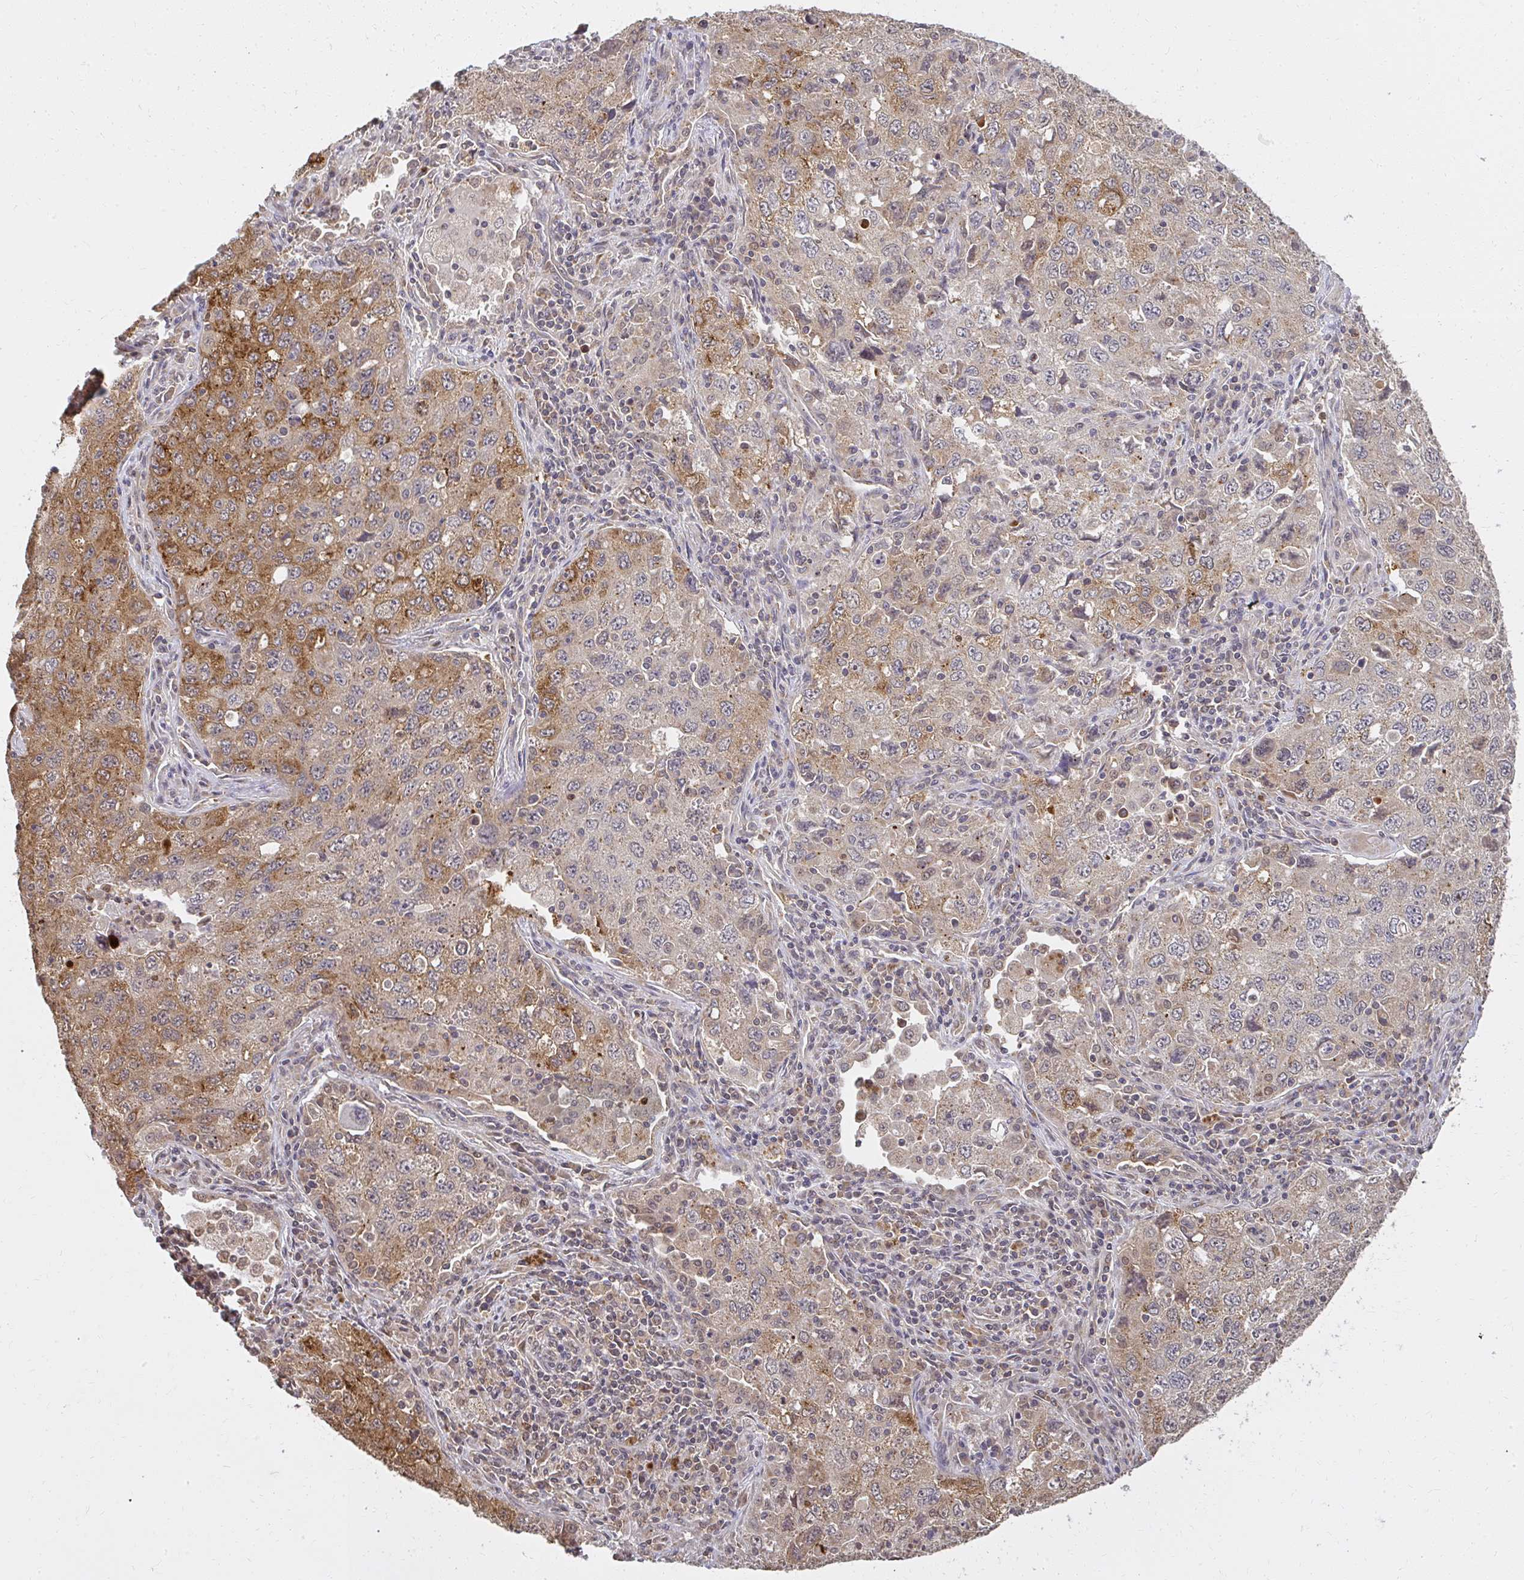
{"staining": {"intensity": "moderate", "quantity": "25%-75%", "location": "cytoplasmic/membranous"}, "tissue": "lung cancer", "cell_type": "Tumor cells", "image_type": "cancer", "snomed": [{"axis": "morphology", "description": "Adenocarcinoma, NOS"}, {"axis": "topography", "description": "Lung"}], "caption": "High-power microscopy captured an IHC photomicrograph of lung adenocarcinoma, revealing moderate cytoplasmic/membranous expression in approximately 25%-75% of tumor cells.", "gene": "LARS2", "patient": {"sex": "female", "age": 57}}